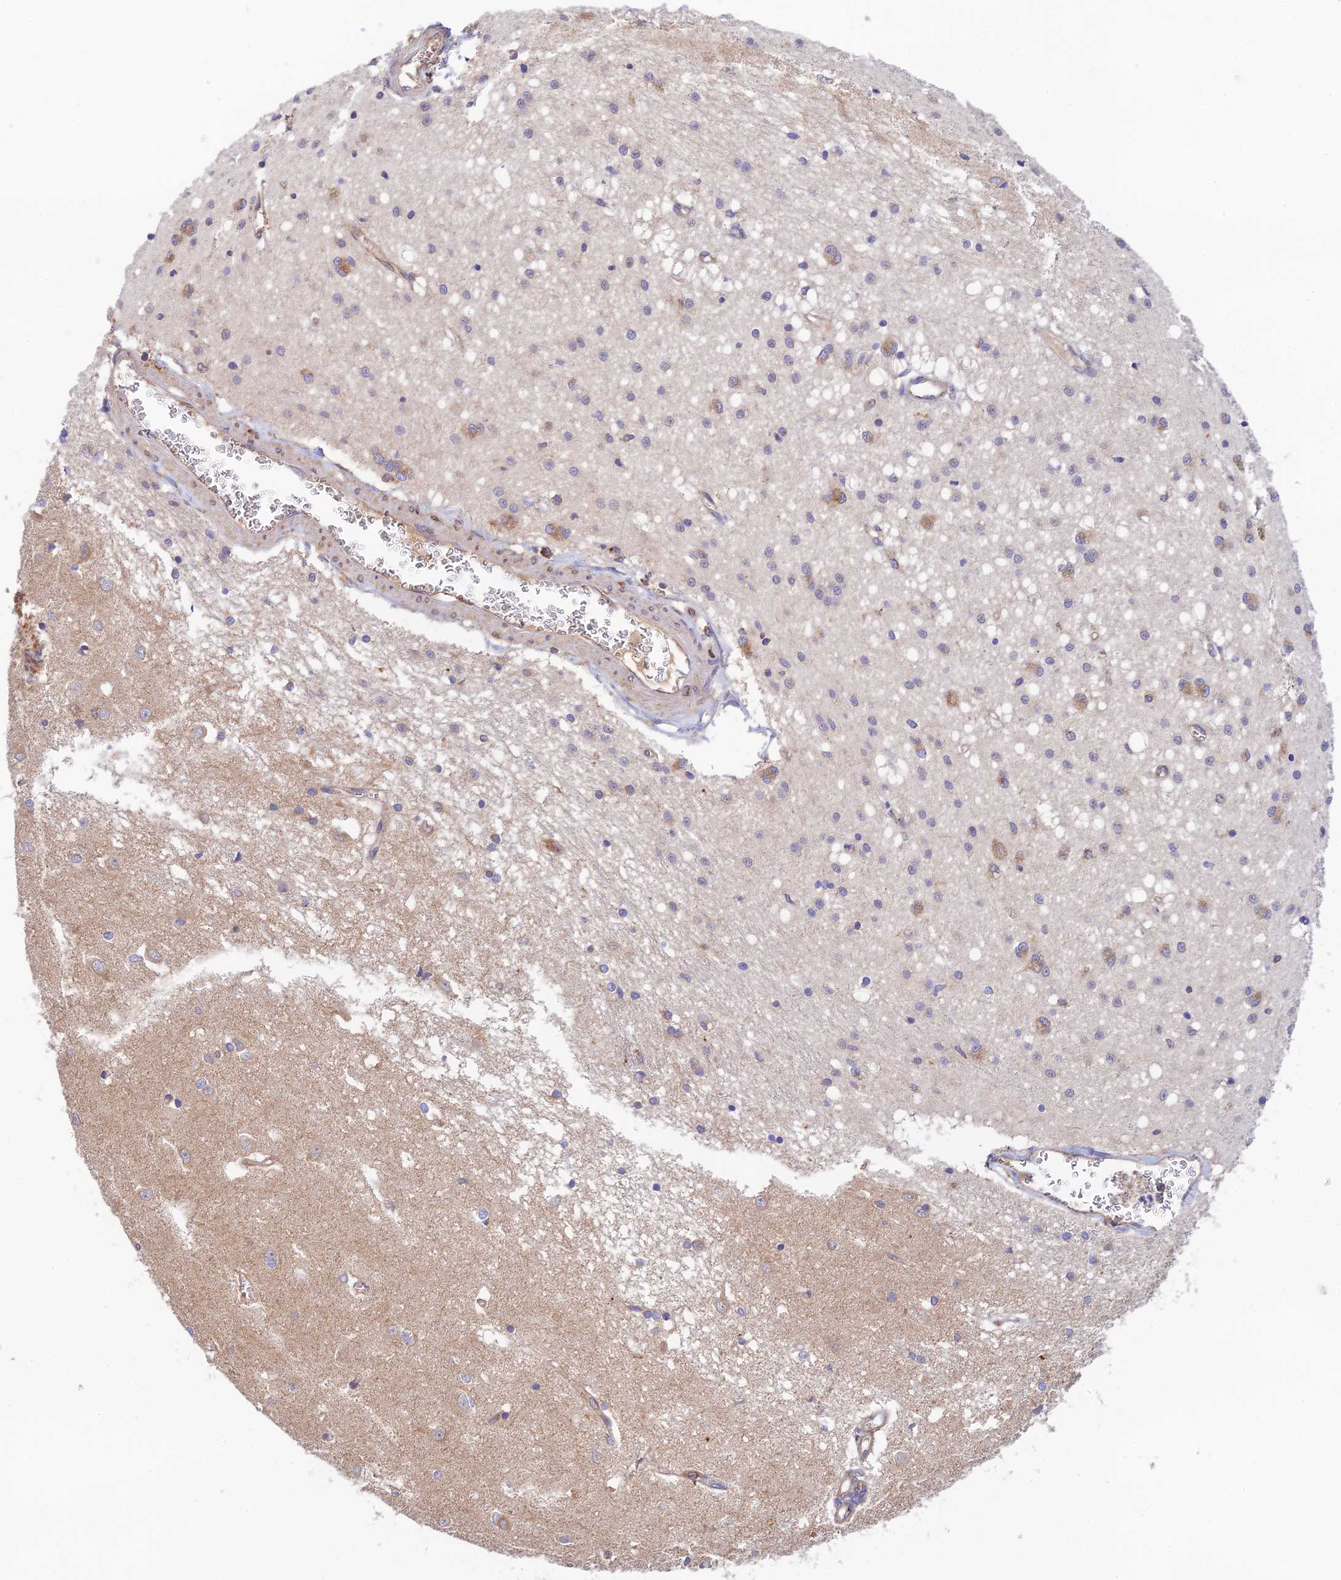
{"staining": {"intensity": "negative", "quantity": "none", "location": "none"}, "tissue": "caudate", "cell_type": "Glial cells", "image_type": "normal", "snomed": [{"axis": "morphology", "description": "Normal tissue, NOS"}, {"axis": "topography", "description": "Lateral ventricle wall"}], "caption": "High magnification brightfield microscopy of normal caudate stained with DAB (brown) and counterstained with hematoxylin (blue): glial cells show no significant positivity. (DAB (3,3'-diaminobenzidine) immunohistochemistry visualized using brightfield microscopy, high magnification).", "gene": "RANBP6", "patient": {"sex": "male", "age": 37}}